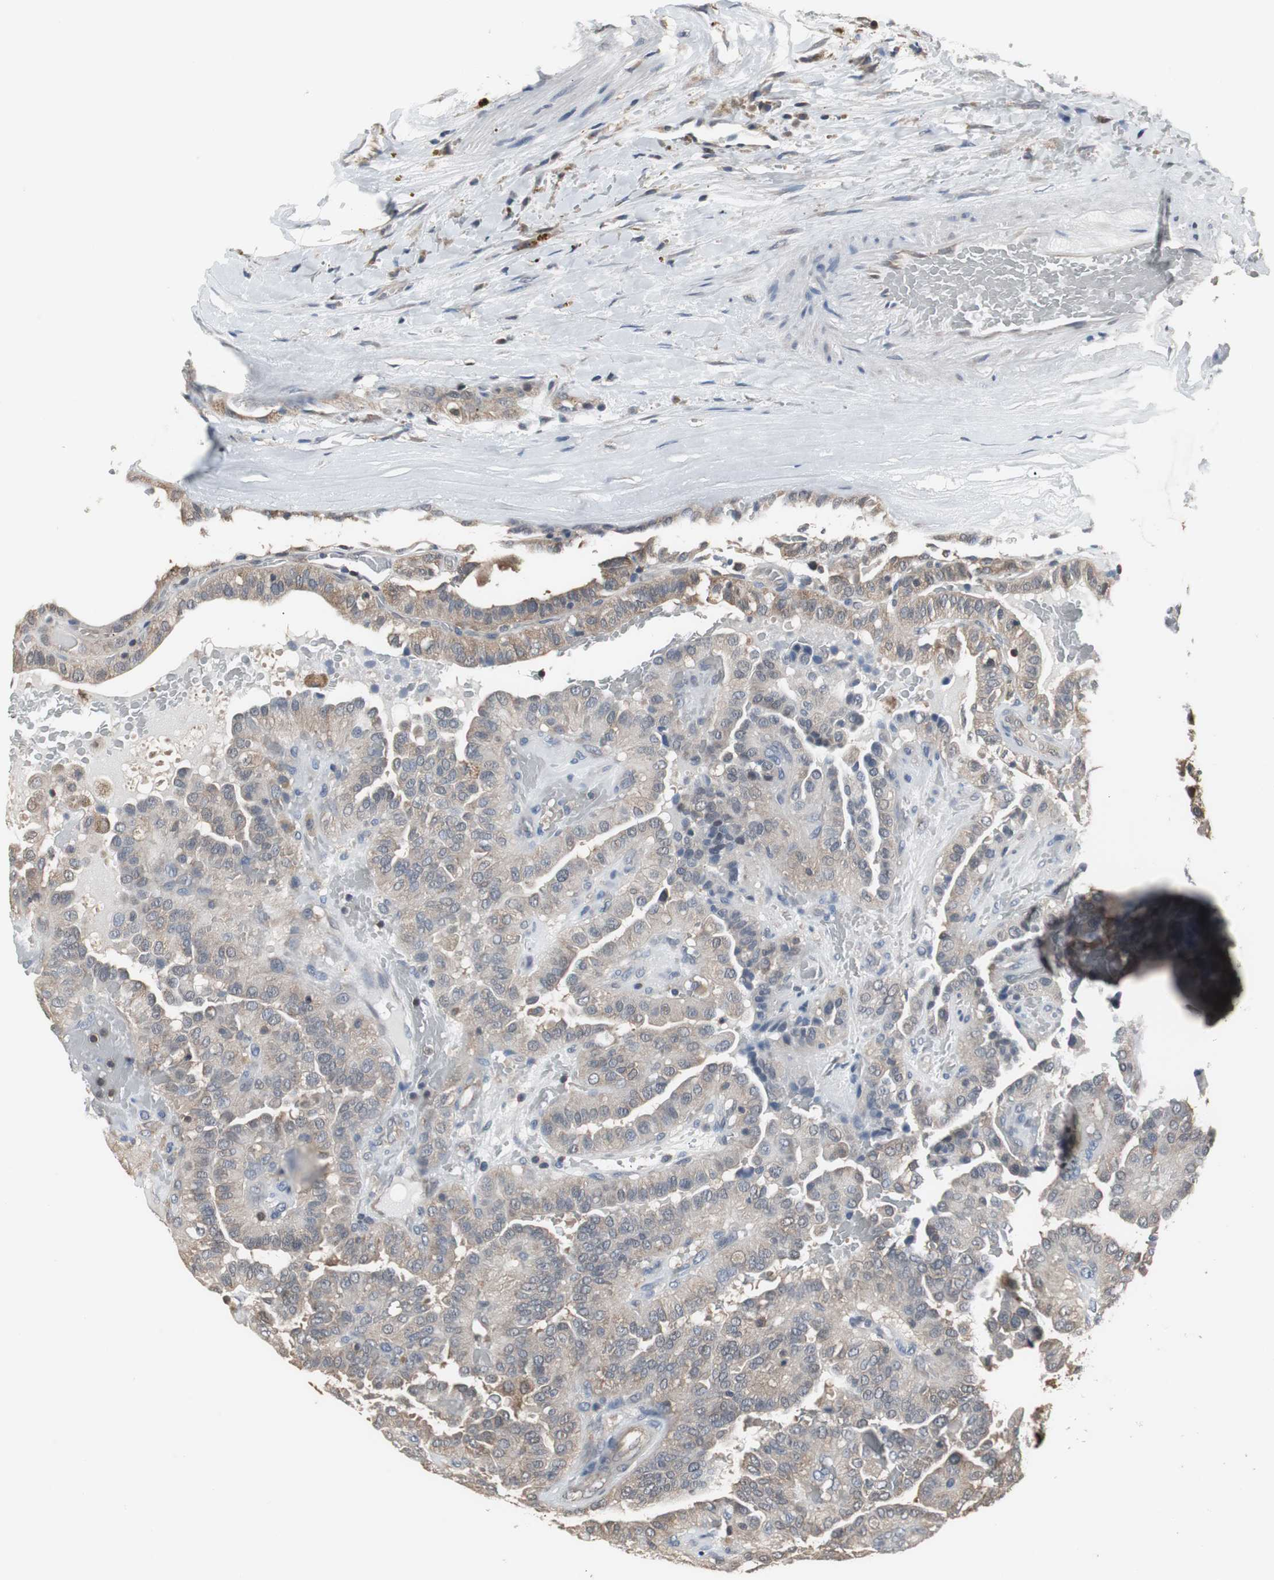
{"staining": {"intensity": "weak", "quantity": ">75%", "location": "cytoplasmic/membranous"}, "tissue": "thyroid cancer", "cell_type": "Tumor cells", "image_type": "cancer", "snomed": [{"axis": "morphology", "description": "Papillary adenocarcinoma, NOS"}, {"axis": "topography", "description": "Thyroid gland"}], "caption": "Protein expression analysis of thyroid cancer (papillary adenocarcinoma) reveals weak cytoplasmic/membranous positivity in about >75% of tumor cells.", "gene": "ZSCAN22", "patient": {"sex": "male", "age": 77}}